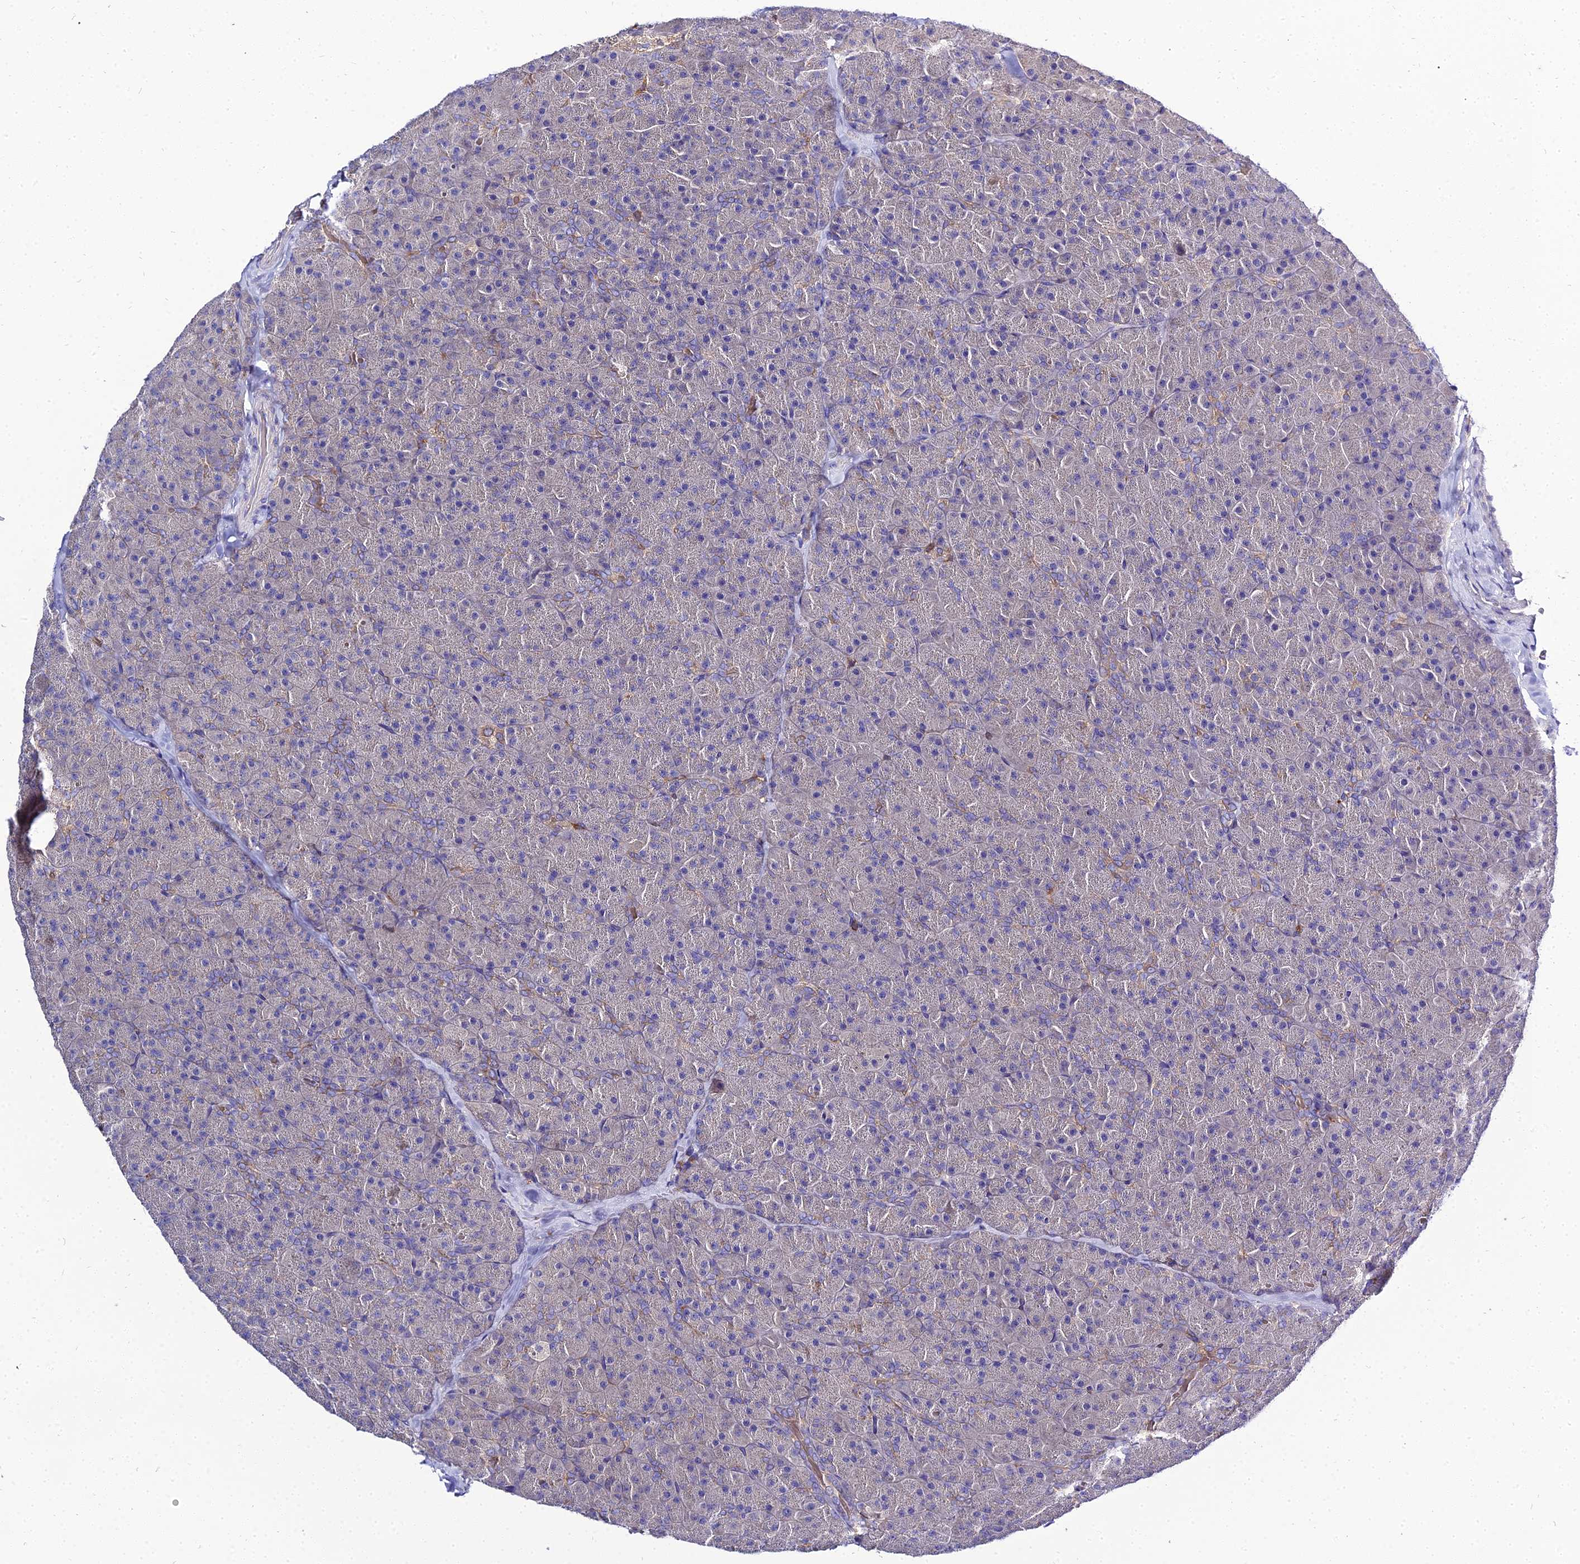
{"staining": {"intensity": "weak", "quantity": "<25%", "location": "cytoplasmic/membranous"}, "tissue": "pancreas", "cell_type": "Exocrine glandular cells", "image_type": "normal", "snomed": [{"axis": "morphology", "description": "Normal tissue, NOS"}, {"axis": "topography", "description": "Pancreas"}], "caption": "Pancreas was stained to show a protein in brown. There is no significant expression in exocrine glandular cells.", "gene": "C2orf69", "patient": {"sex": "male", "age": 36}}